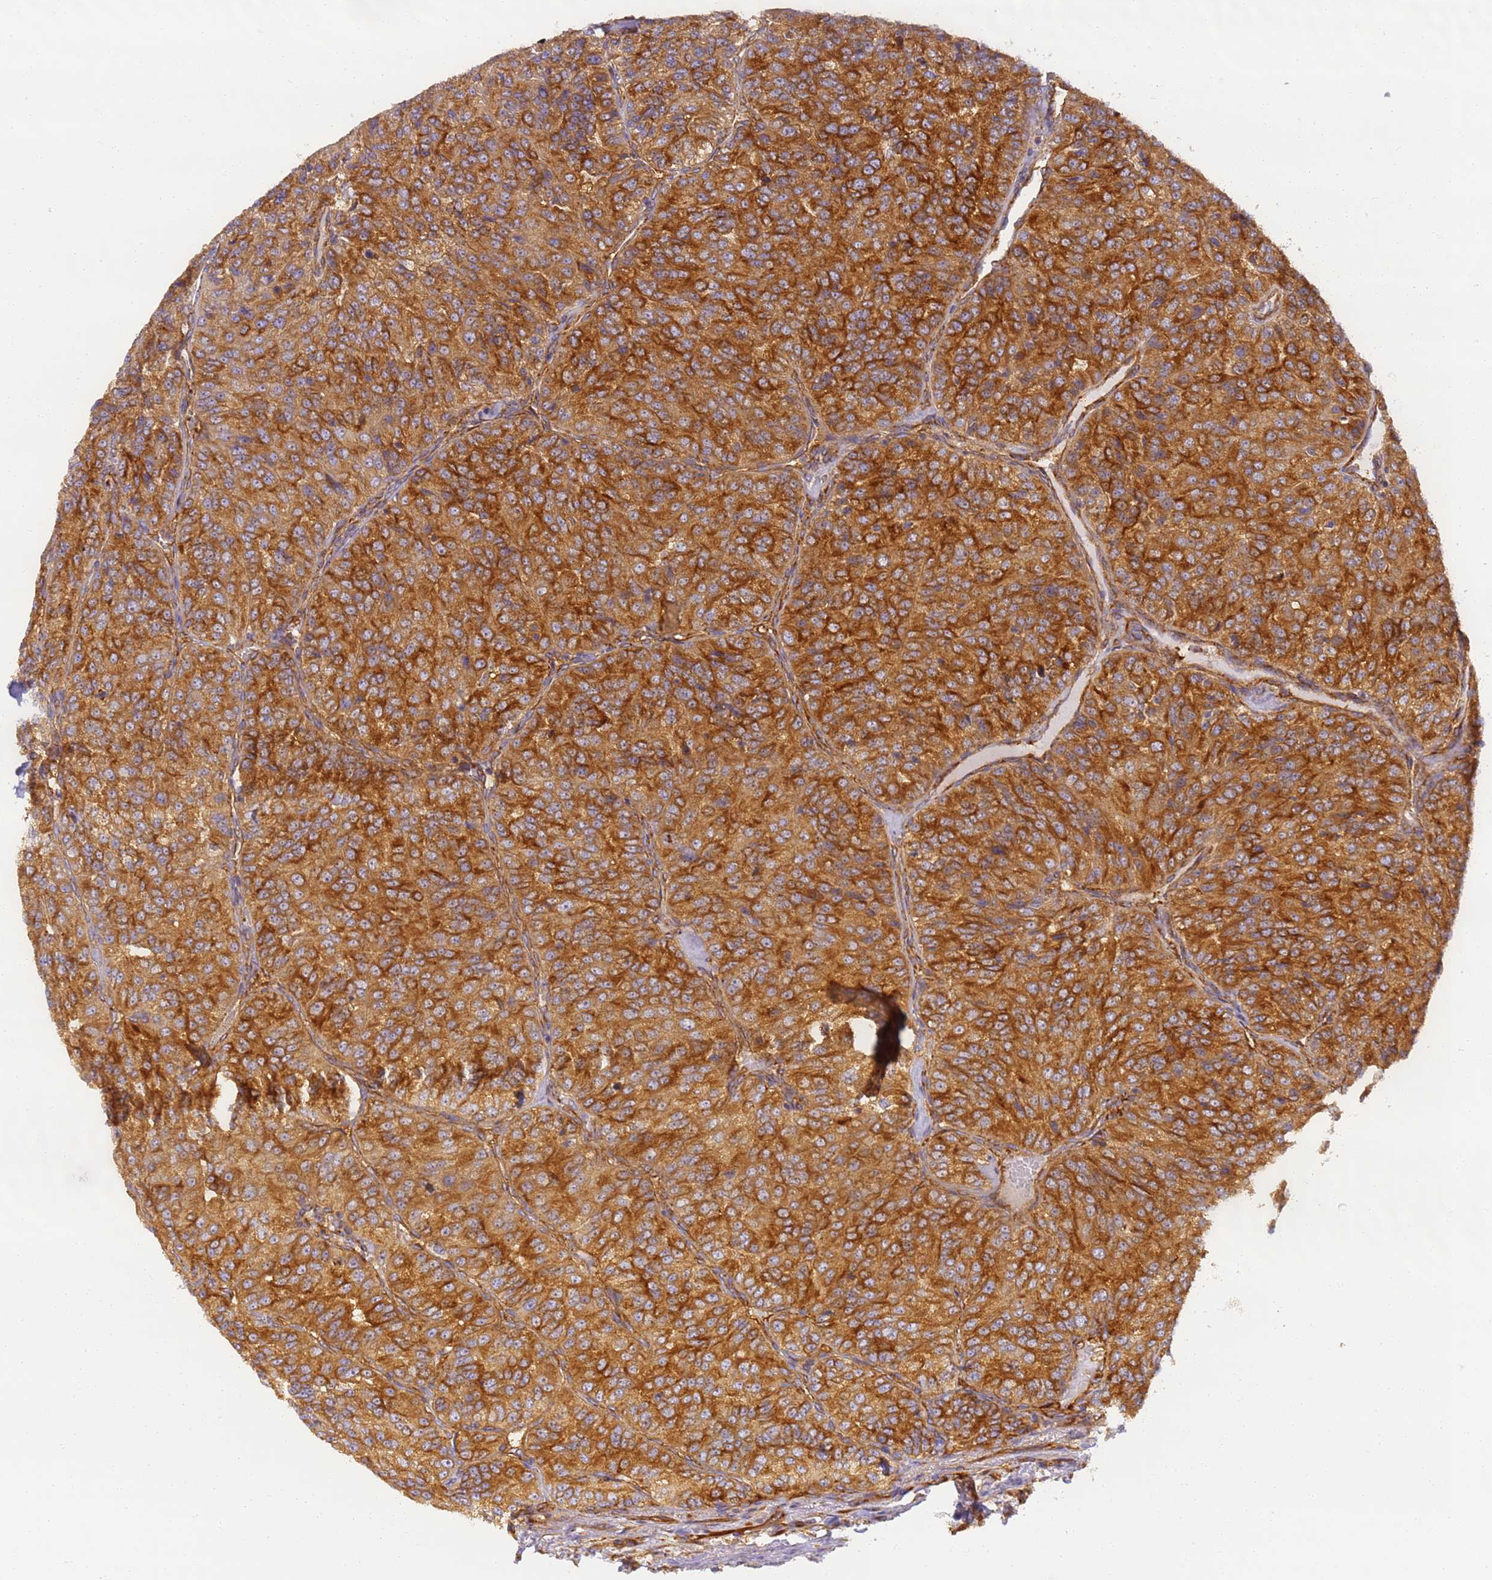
{"staining": {"intensity": "strong", "quantity": ">75%", "location": "cytoplasmic/membranous"}, "tissue": "renal cancer", "cell_type": "Tumor cells", "image_type": "cancer", "snomed": [{"axis": "morphology", "description": "Adenocarcinoma, NOS"}, {"axis": "topography", "description": "Kidney"}], "caption": "The image reveals staining of renal cancer (adenocarcinoma), revealing strong cytoplasmic/membranous protein expression (brown color) within tumor cells. (DAB IHC with brightfield microscopy, high magnification).", "gene": "DYNC1I2", "patient": {"sex": "female", "age": 63}}